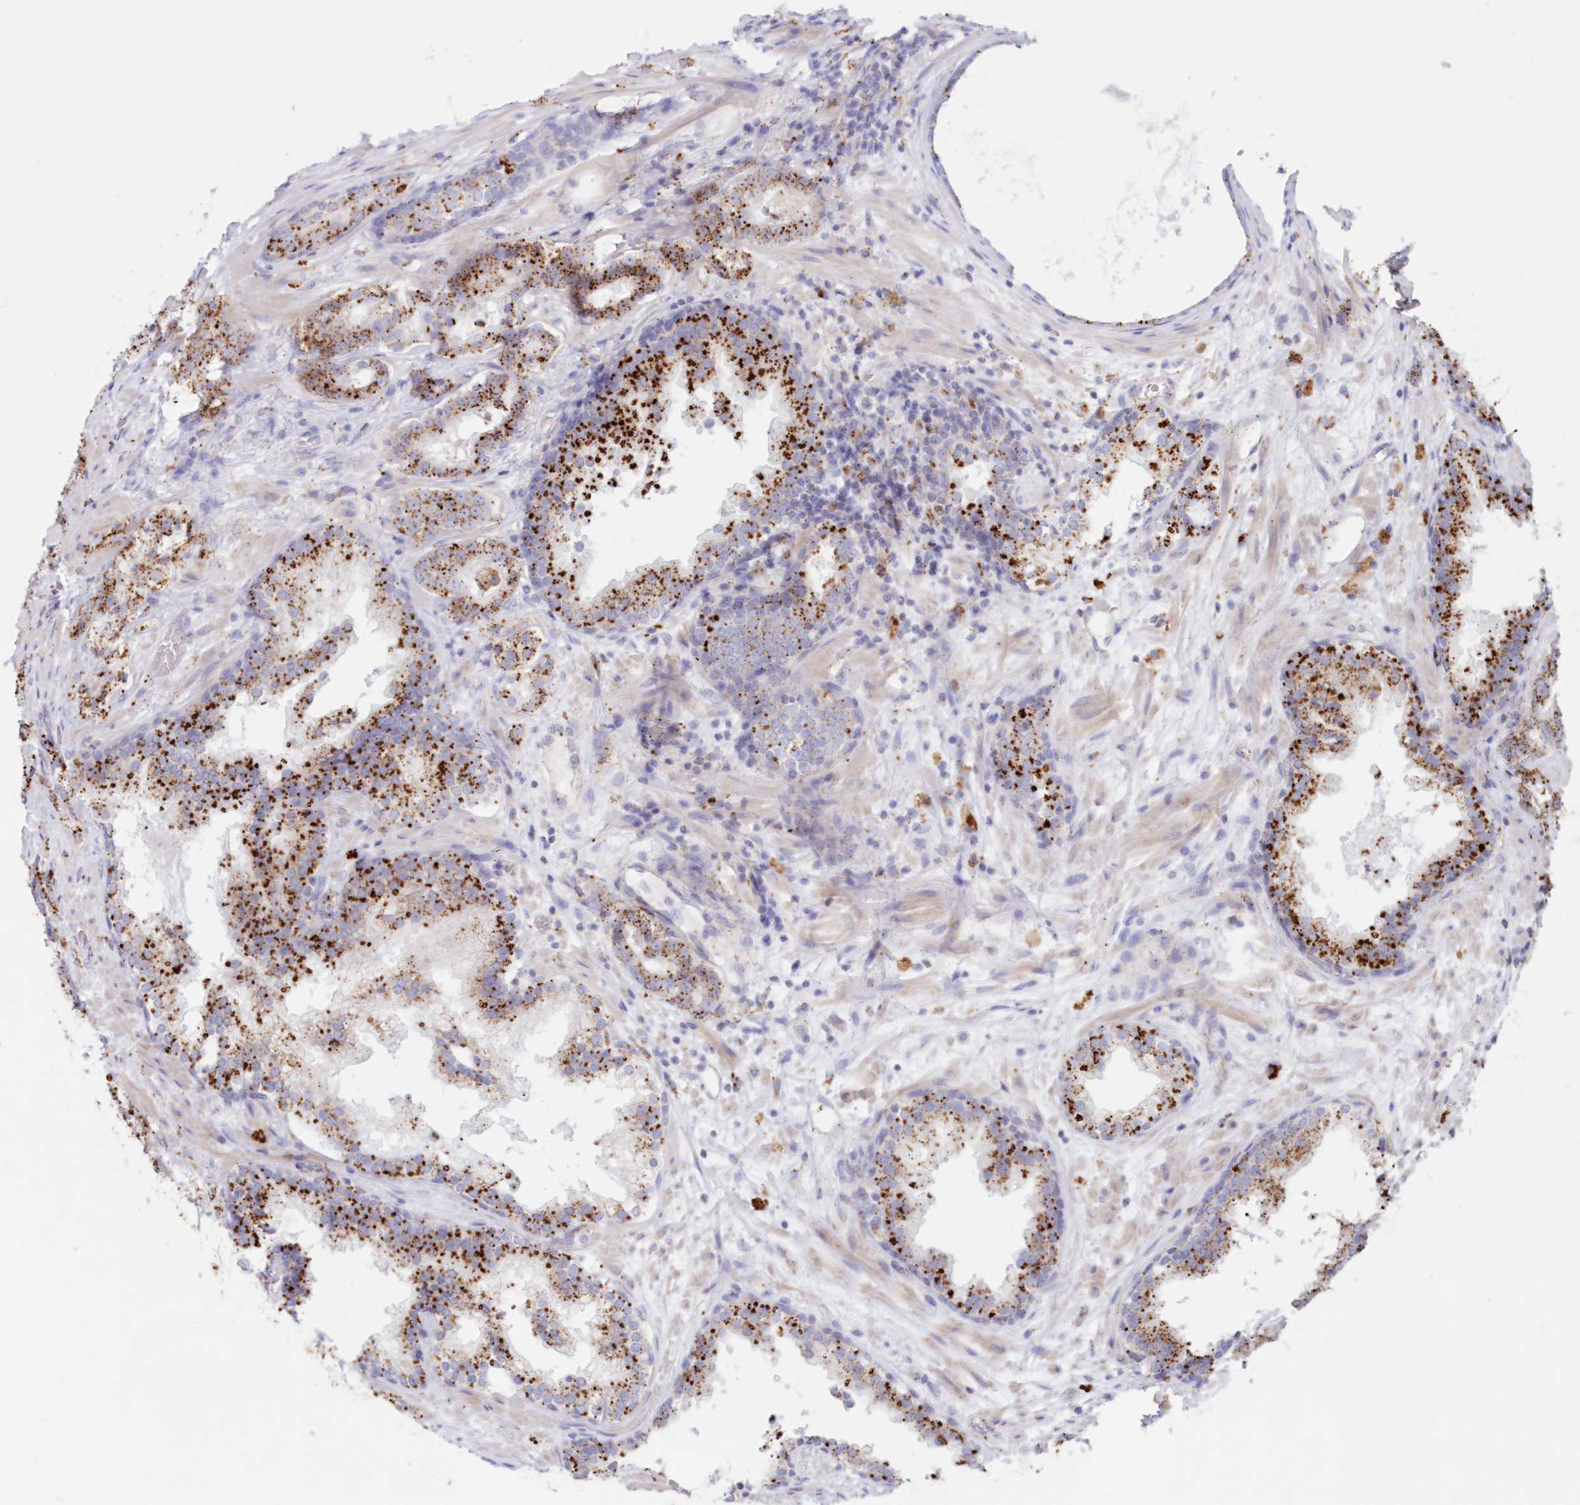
{"staining": {"intensity": "moderate", "quantity": ">75%", "location": "cytoplasmic/membranous"}, "tissue": "prostate cancer", "cell_type": "Tumor cells", "image_type": "cancer", "snomed": [{"axis": "morphology", "description": "Adenocarcinoma, High grade"}, {"axis": "topography", "description": "Prostate"}], "caption": "IHC staining of prostate high-grade adenocarcinoma, which reveals medium levels of moderate cytoplasmic/membranous positivity in about >75% of tumor cells indicating moderate cytoplasmic/membranous protein staining. The staining was performed using DAB (brown) for protein detection and nuclei were counterstained in hematoxylin (blue).", "gene": "TPP1", "patient": {"sex": "male", "age": 57}}